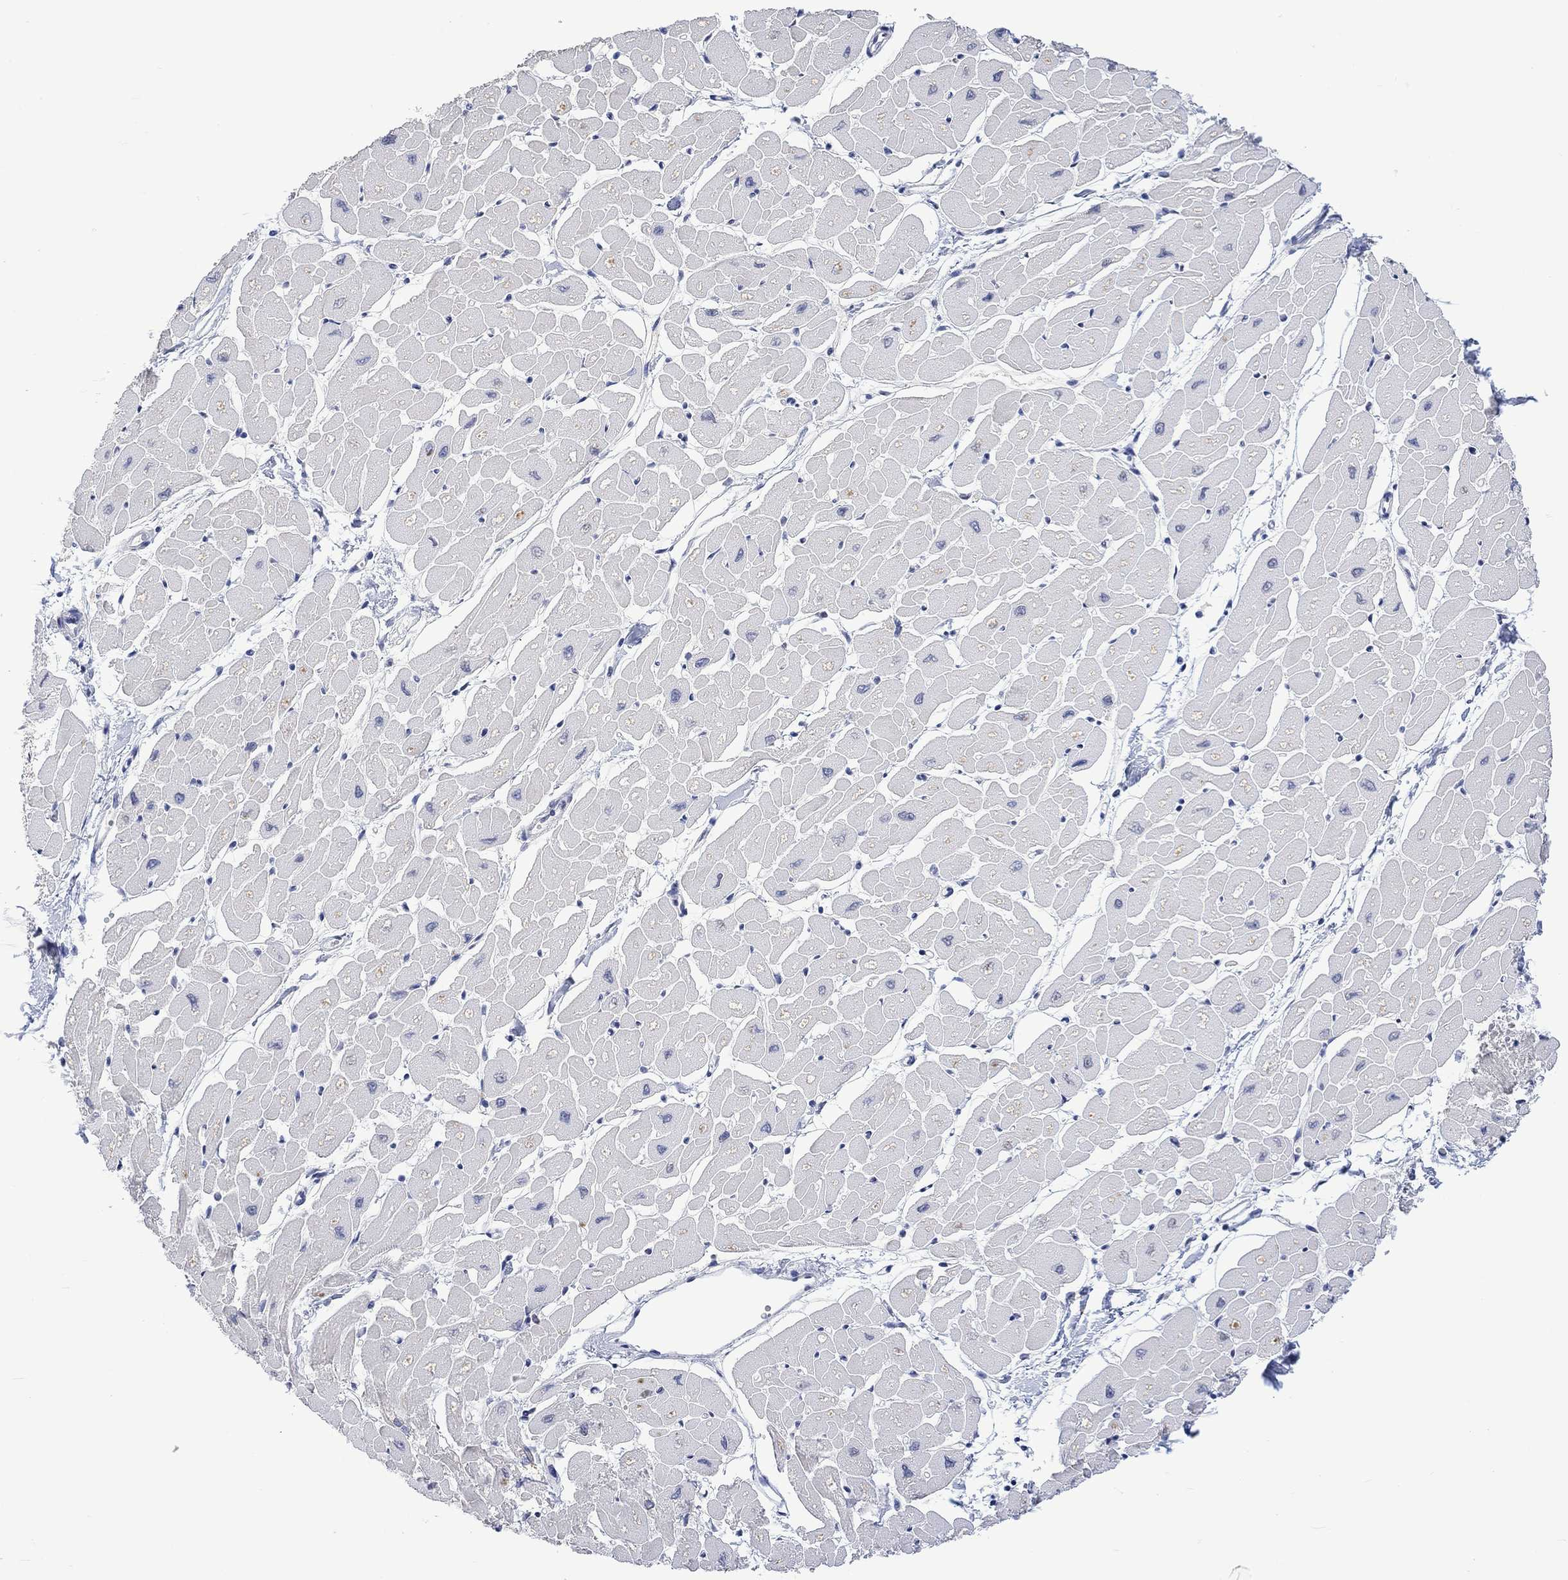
{"staining": {"intensity": "weak", "quantity": "<25%", "location": "nuclear"}, "tissue": "heart muscle", "cell_type": "Cardiomyocytes", "image_type": "normal", "snomed": [{"axis": "morphology", "description": "Normal tissue, NOS"}, {"axis": "topography", "description": "Heart"}], "caption": "High power microscopy micrograph of an IHC micrograph of normal heart muscle, revealing no significant expression in cardiomyocytes.", "gene": "RAD54L2", "patient": {"sex": "male", "age": 57}}